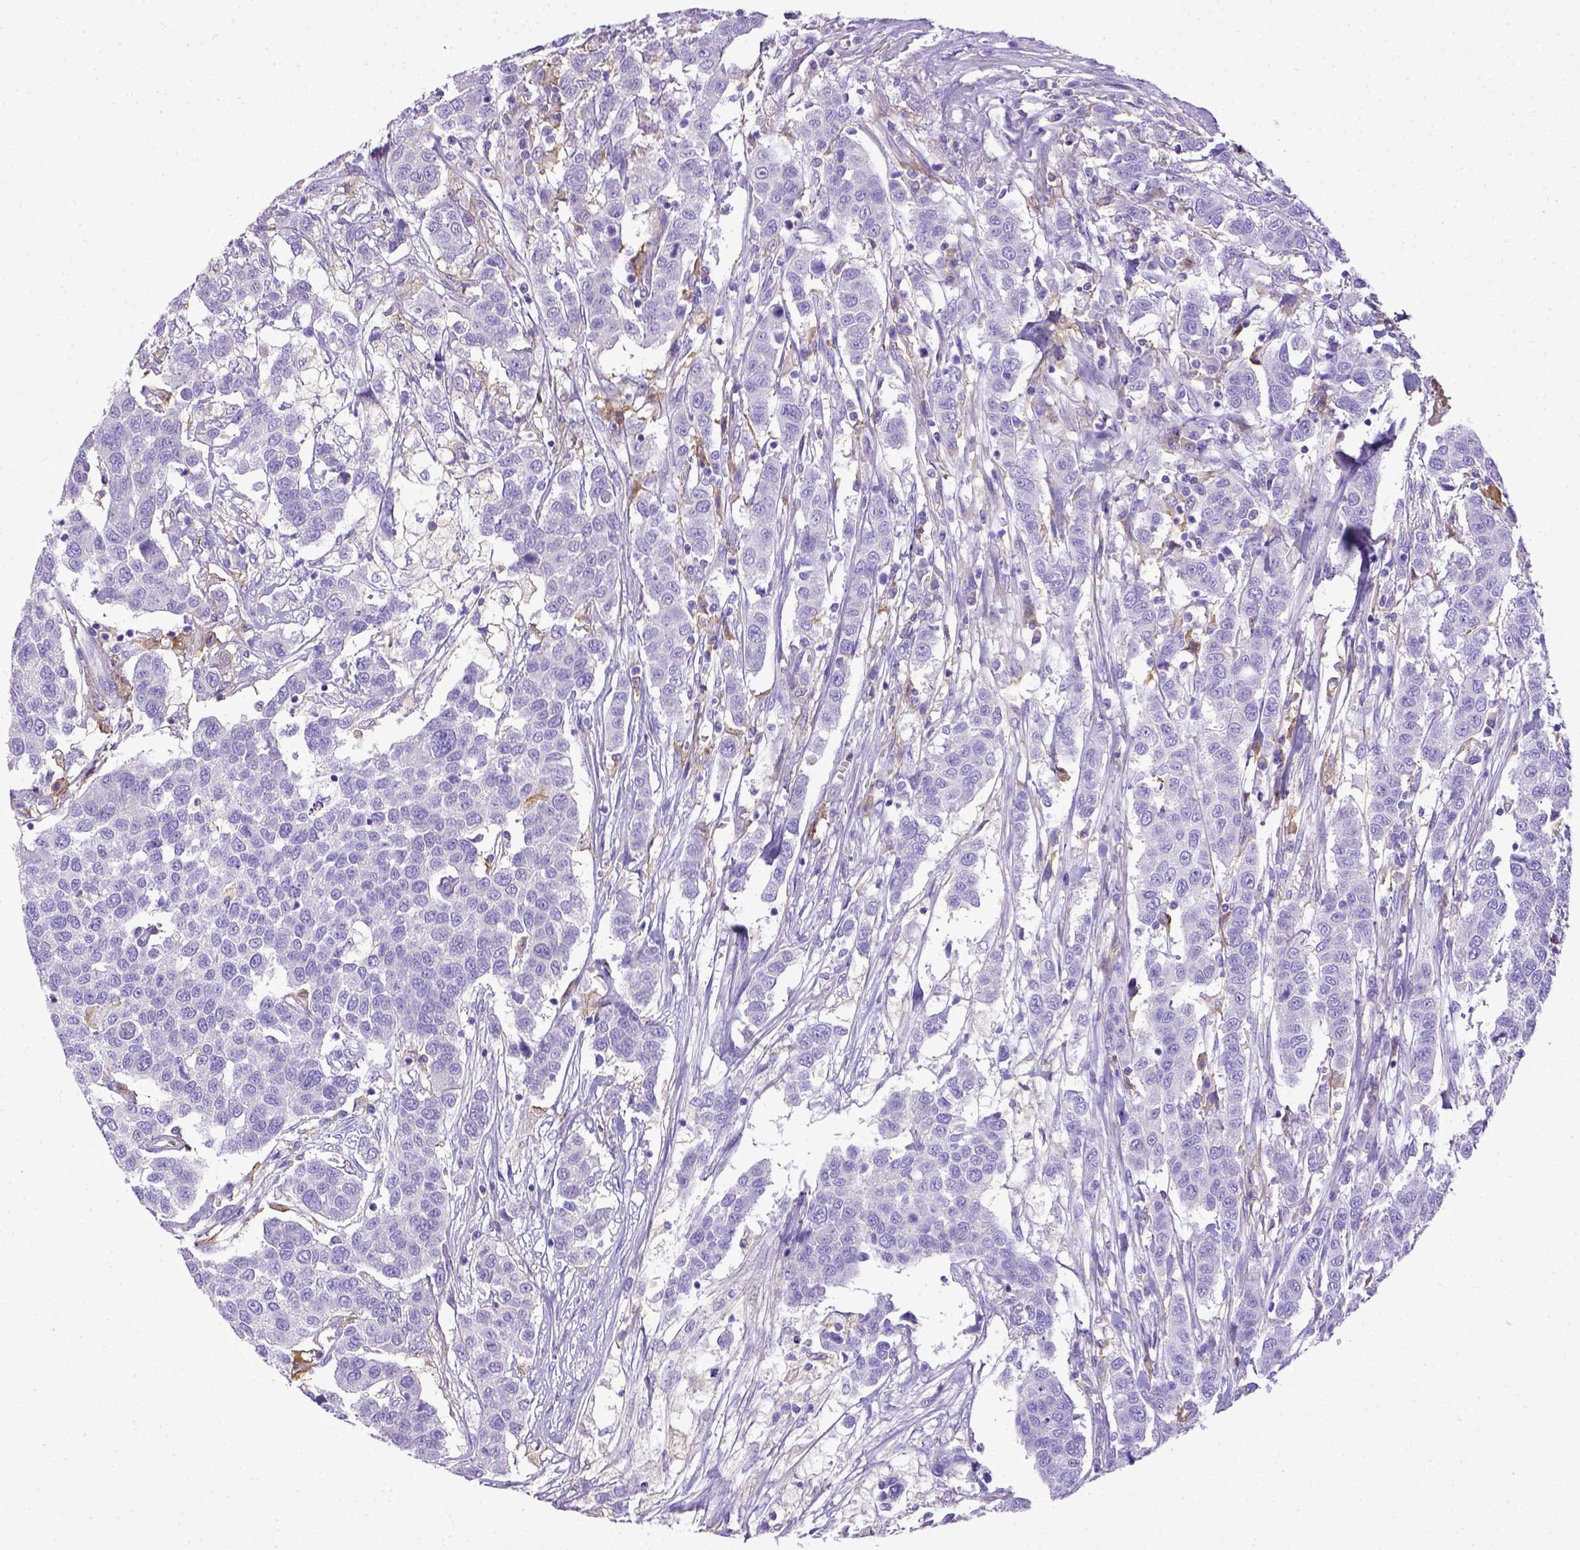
{"staining": {"intensity": "negative", "quantity": "none", "location": "none"}, "tissue": "urothelial cancer", "cell_type": "Tumor cells", "image_type": "cancer", "snomed": [{"axis": "morphology", "description": "Urothelial carcinoma, High grade"}, {"axis": "topography", "description": "Urinary bladder"}], "caption": "High-grade urothelial carcinoma stained for a protein using immunohistochemistry (IHC) displays no expression tumor cells.", "gene": "CD40", "patient": {"sex": "female", "age": 58}}